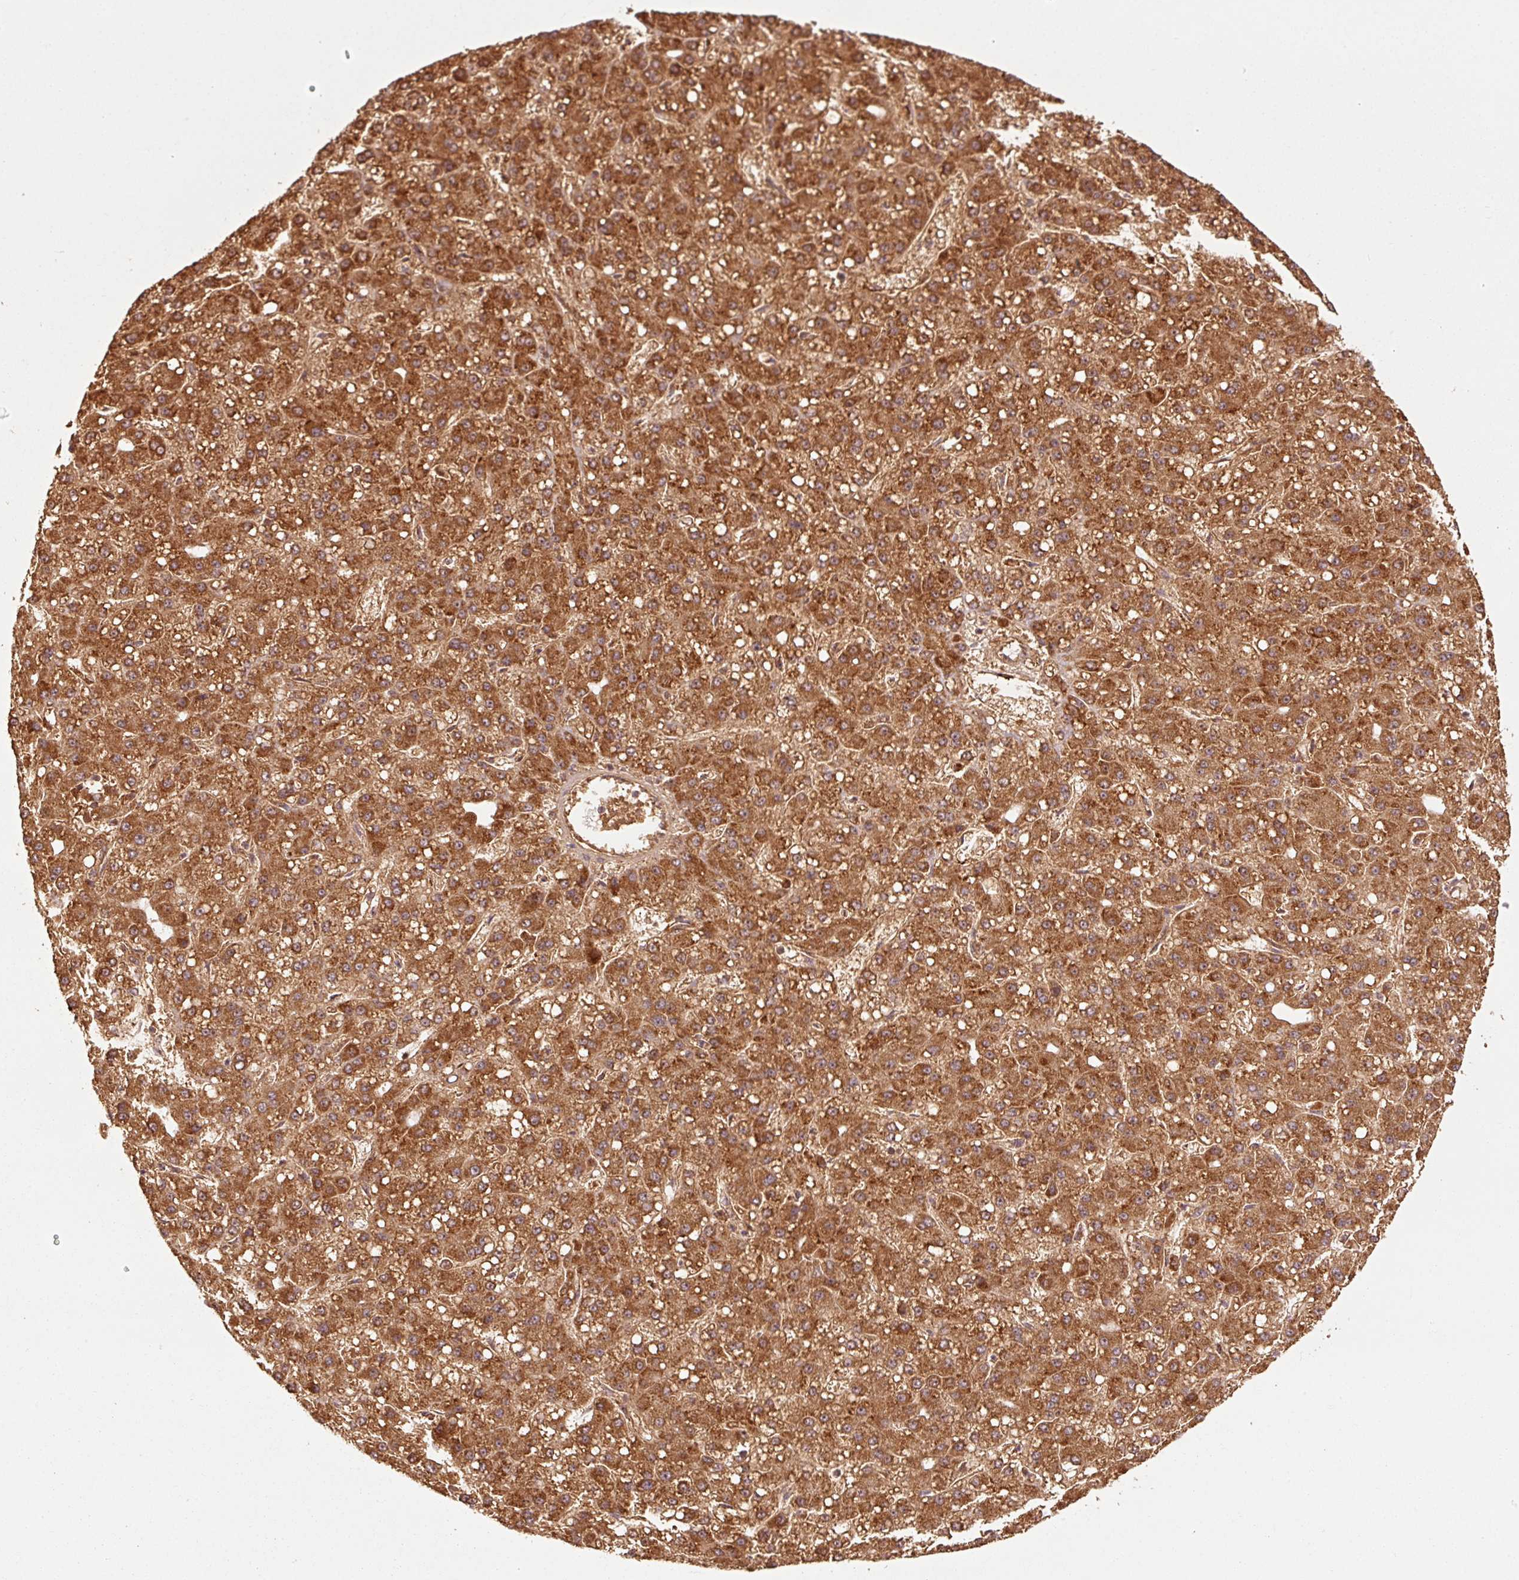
{"staining": {"intensity": "strong", "quantity": ">75%", "location": "cytoplasmic/membranous"}, "tissue": "liver cancer", "cell_type": "Tumor cells", "image_type": "cancer", "snomed": [{"axis": "morphology", "description": "Carcinoma, Hepatocellular, NOS"}, {"axis": "topography", "description": "Liver"}], "caption": "Hepatocellular carcinoma (liver) stained for a protein displays strong cytoplasmic/membranous positivity in tumor cells.", "gene": "MRPL16", "patient": {"sex": "male", "age": 67}}